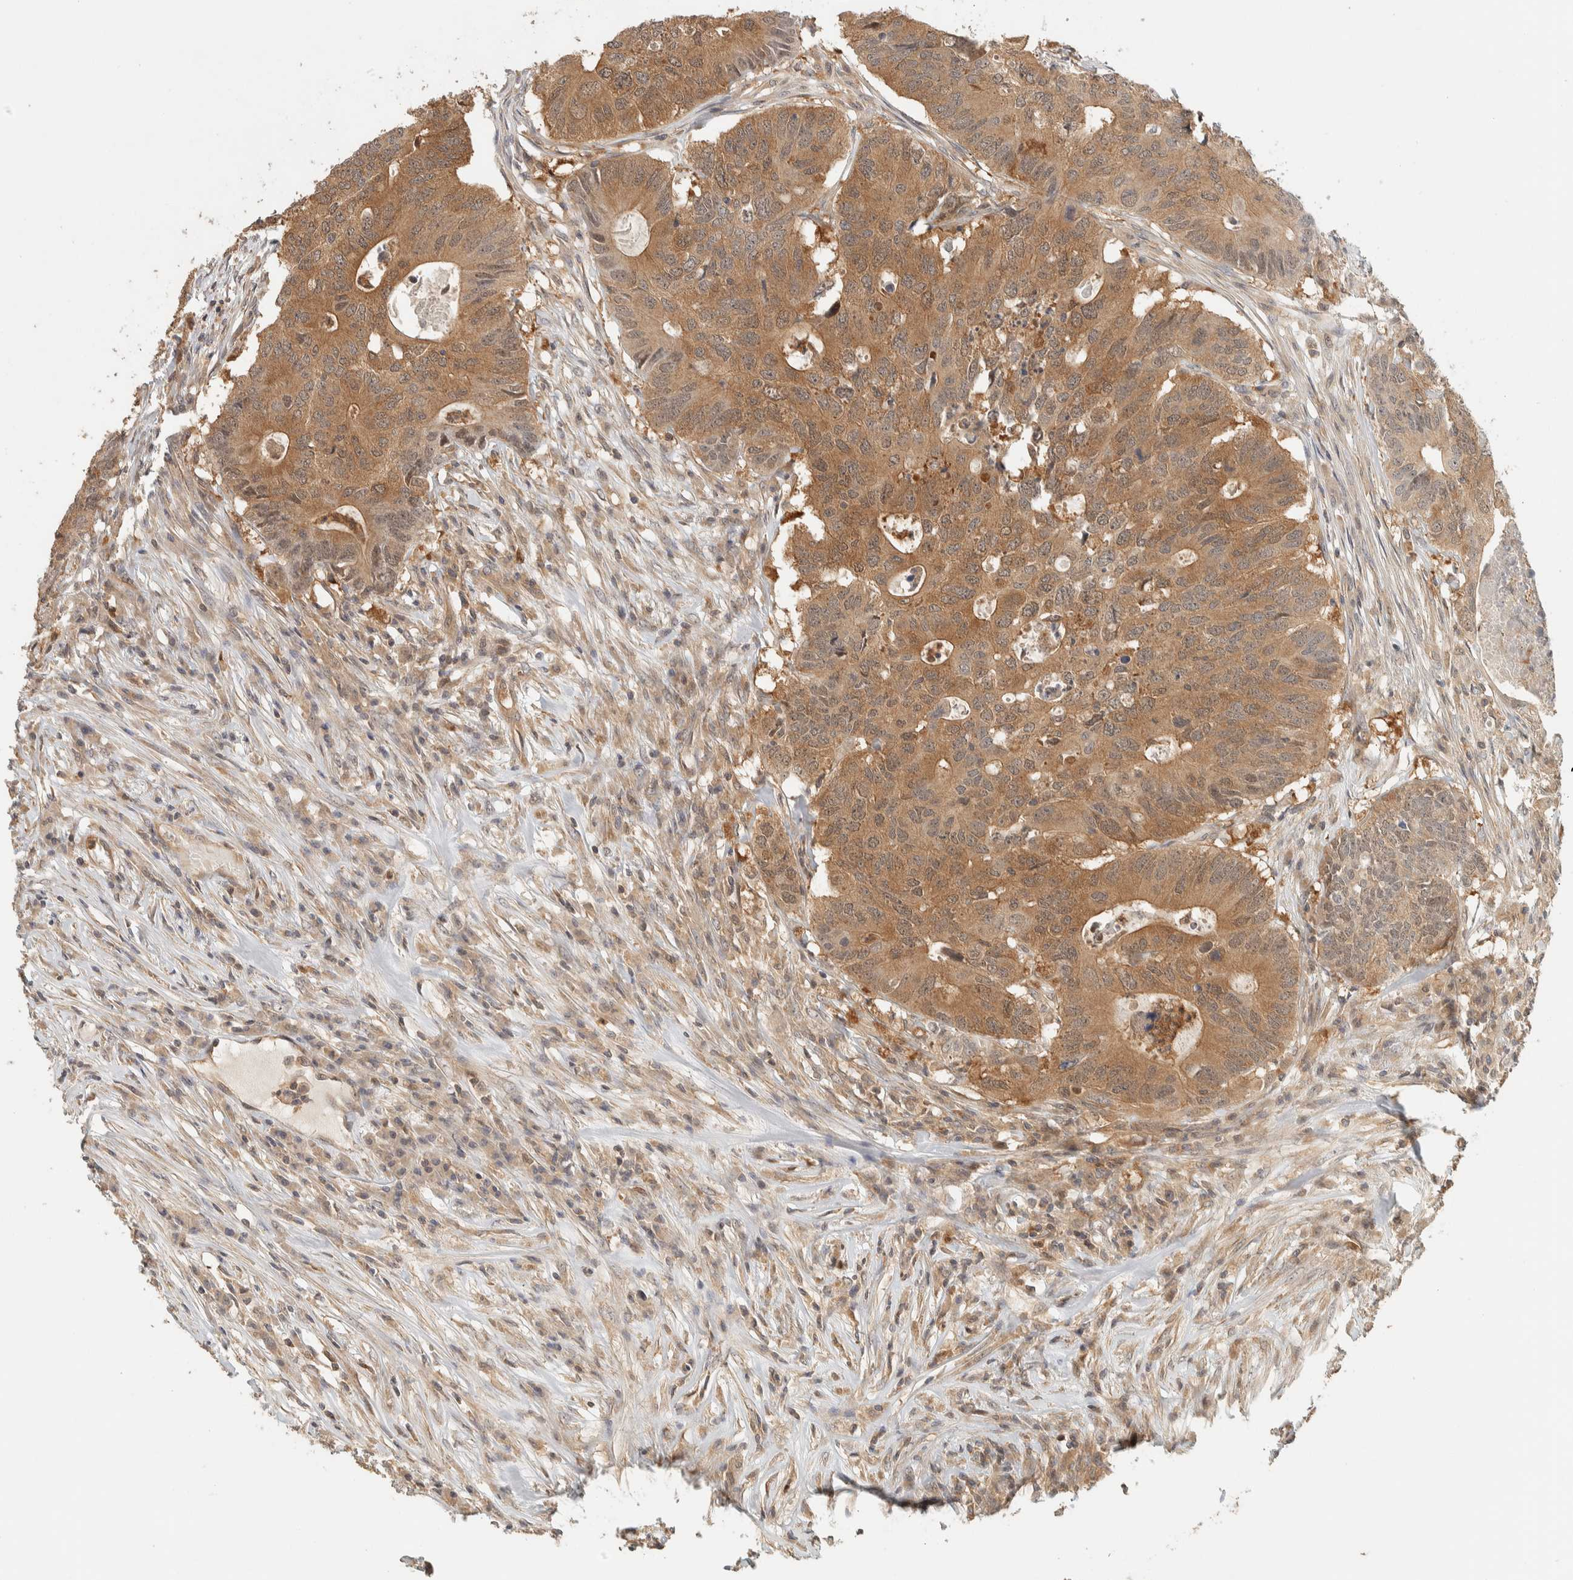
{"staining": {"intensity": "moderate", "quantity": ">75%", "location": "cytoplasmic/membranous"}, "tissue": "colorectal cancer", "cell_type": "Tumor cells", "image_type": "cancer", "snomed": [{"axis": "morphology", "description": "Adenocarcinoma, NOS"}, {"axis": "topography", "description": "Colon"}], "caption": "High-magnification brightfield microscopy of colorectal cancer (adenocarcinoma) stained with DAB (brown) and counterstained with hematoxylin (blue). tumor cells exhibit moderate cytoplasmic/membranous staining is seen in about>75% of cells.", "gene": "ADSS2", "patient": {"sex": "male", "age": 71}}